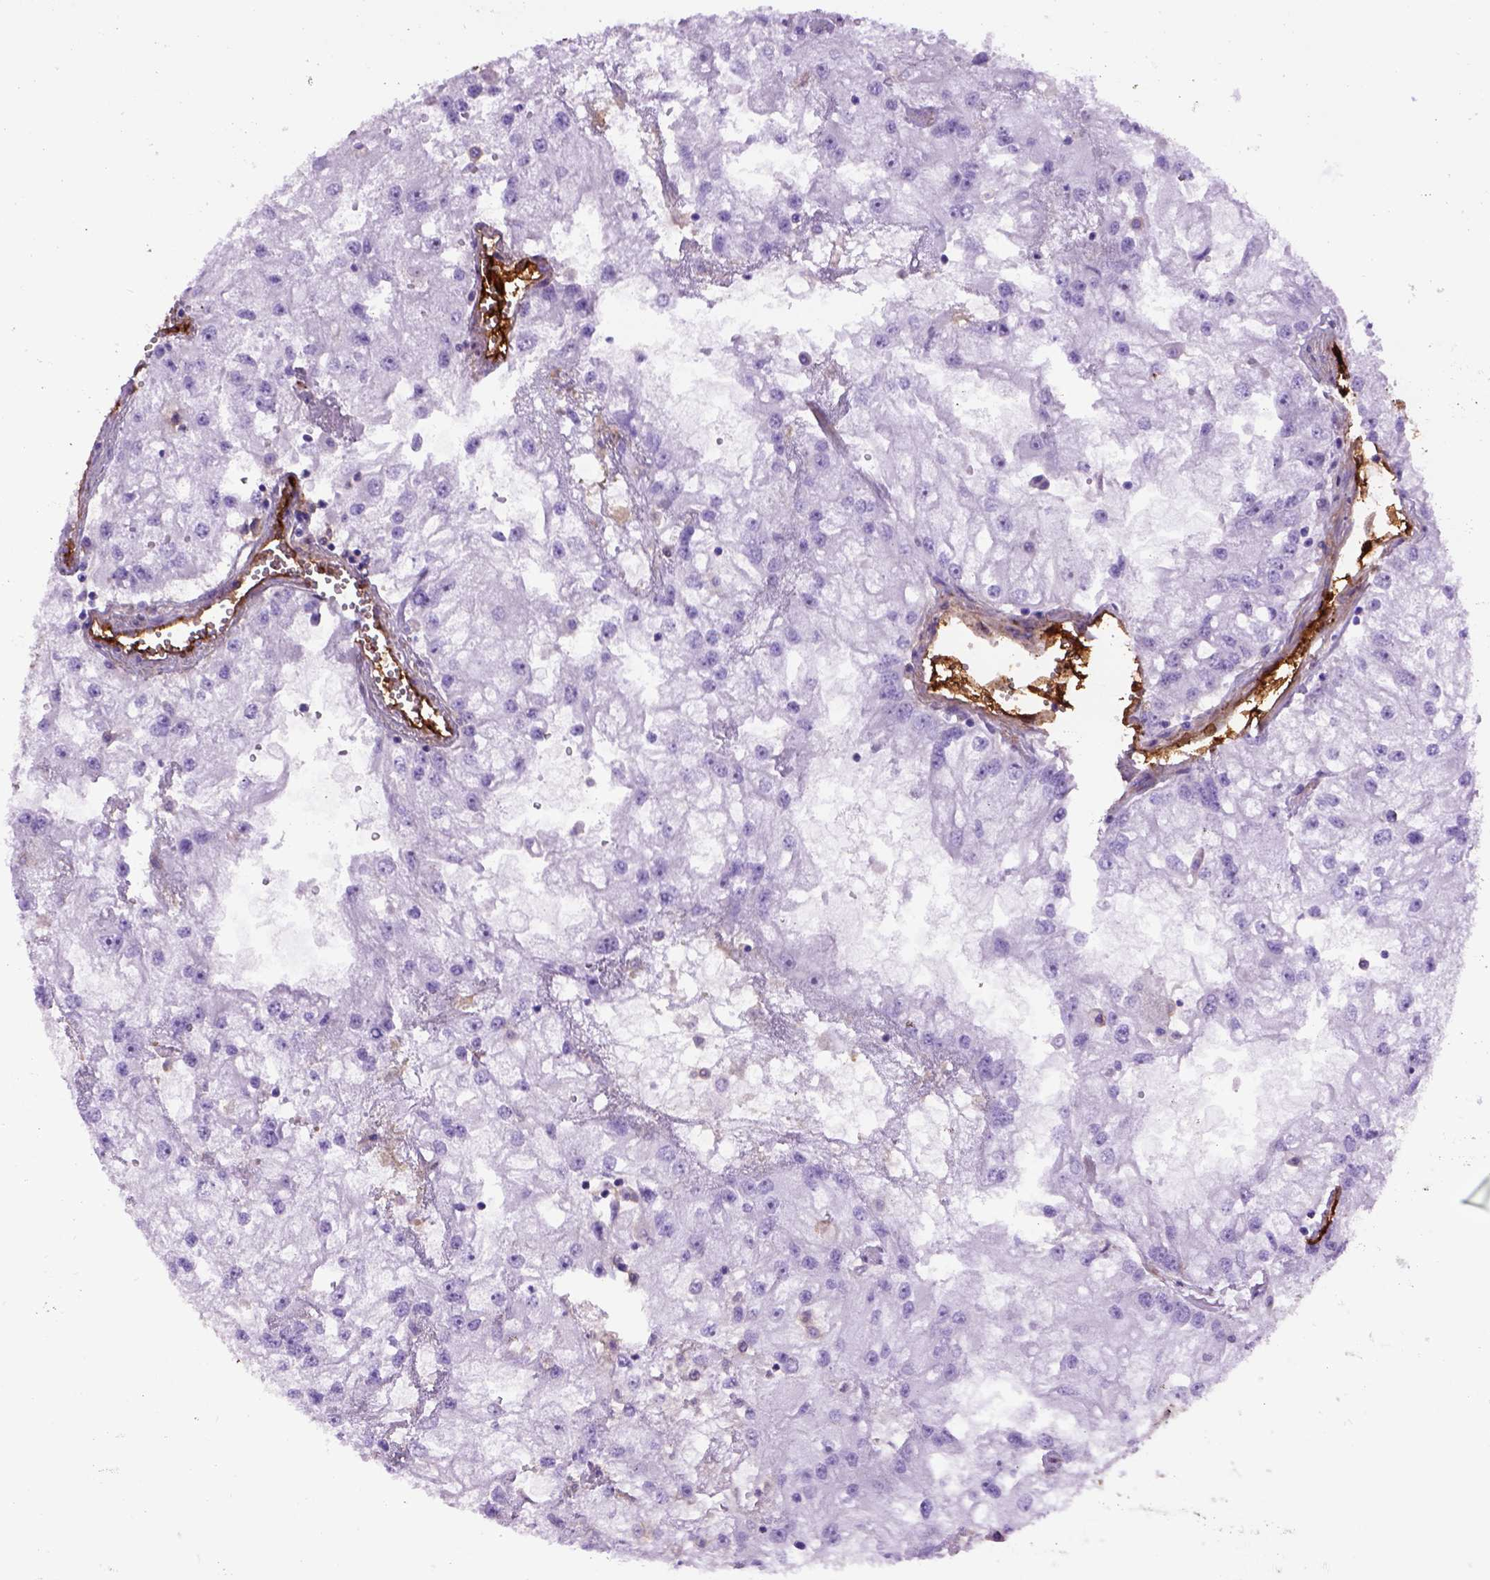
{"staining": {"intensity": "negative", "quantity": "none", "location": "none"}, "tissue": "renal cancer", "cell_type": "Tumor cells", "image_type": "cancer", "snomed": [{"axis": "morphology", "description": "Adenocarcinoma, NOS"}, {"axis": "topography", "description": "Kidney"}], "caption": "The immunohistochemistry micrograph has no significant expression in tumor cells of adenocarcinoma (renal) tissue.", "gene": "ENG", "patient": {"sex": "male", "age": 59}}